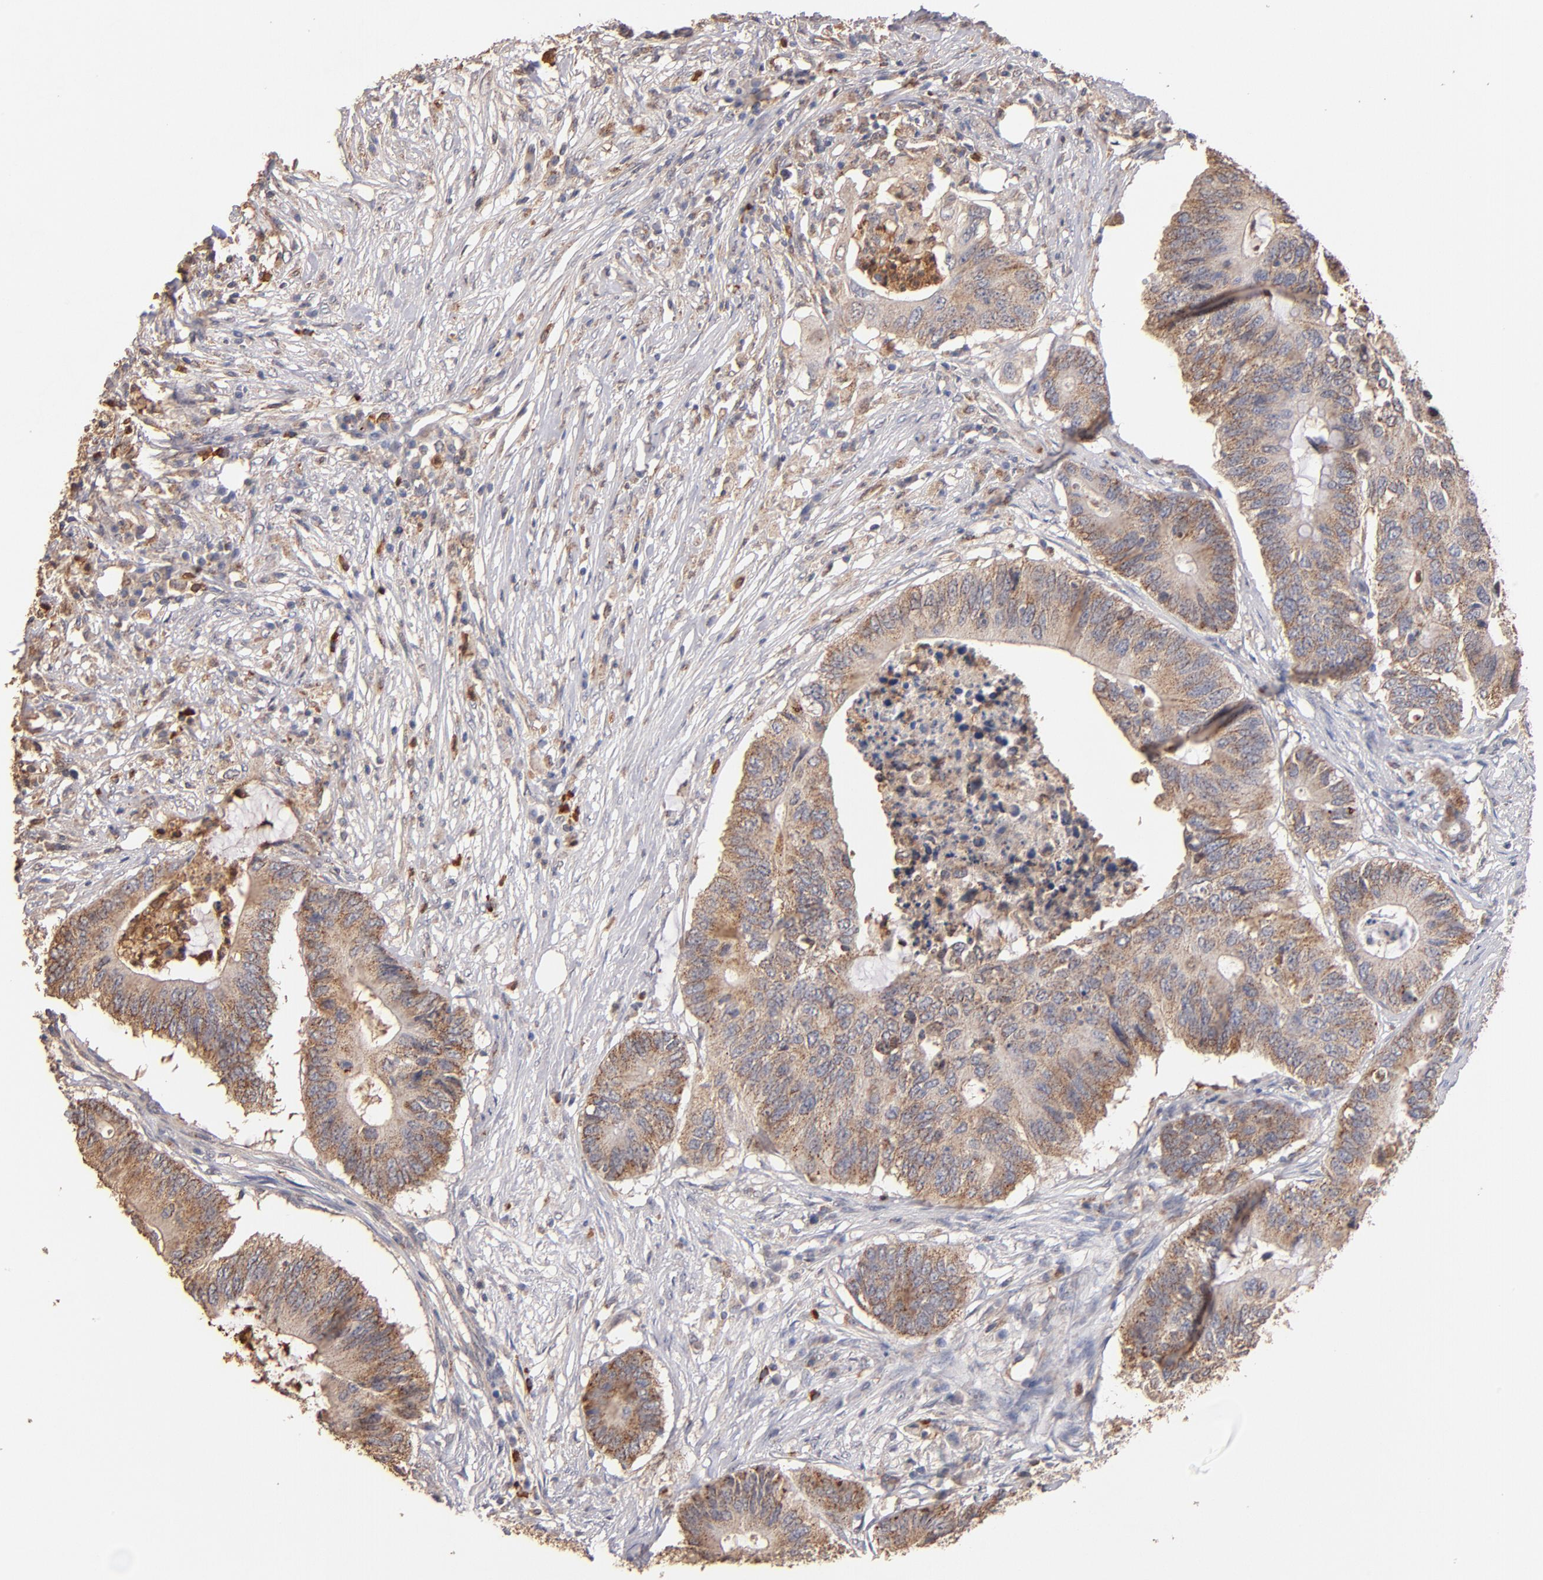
{"staining": {"intensity": "moderate", "quantity": ">75%", "location": "cytoplasmic/membranous"}, "tissue": "colorectal cancer", "cell_type": "Tumor cells", "image_type": "cancer", "snomed": [{"axis": "morphology", "description": "Adenocarcinoma, NOS"}, {"axis": "topography", "description": "Colon"}], "caption": "This is a histology image of IHC staining of colorectal adenocarcinoma, which shows moderate expression in the cytoplasmic/membranous of tumor cells.", "gene": "RO60", "patient": {"sex": "male", "age": 71}}